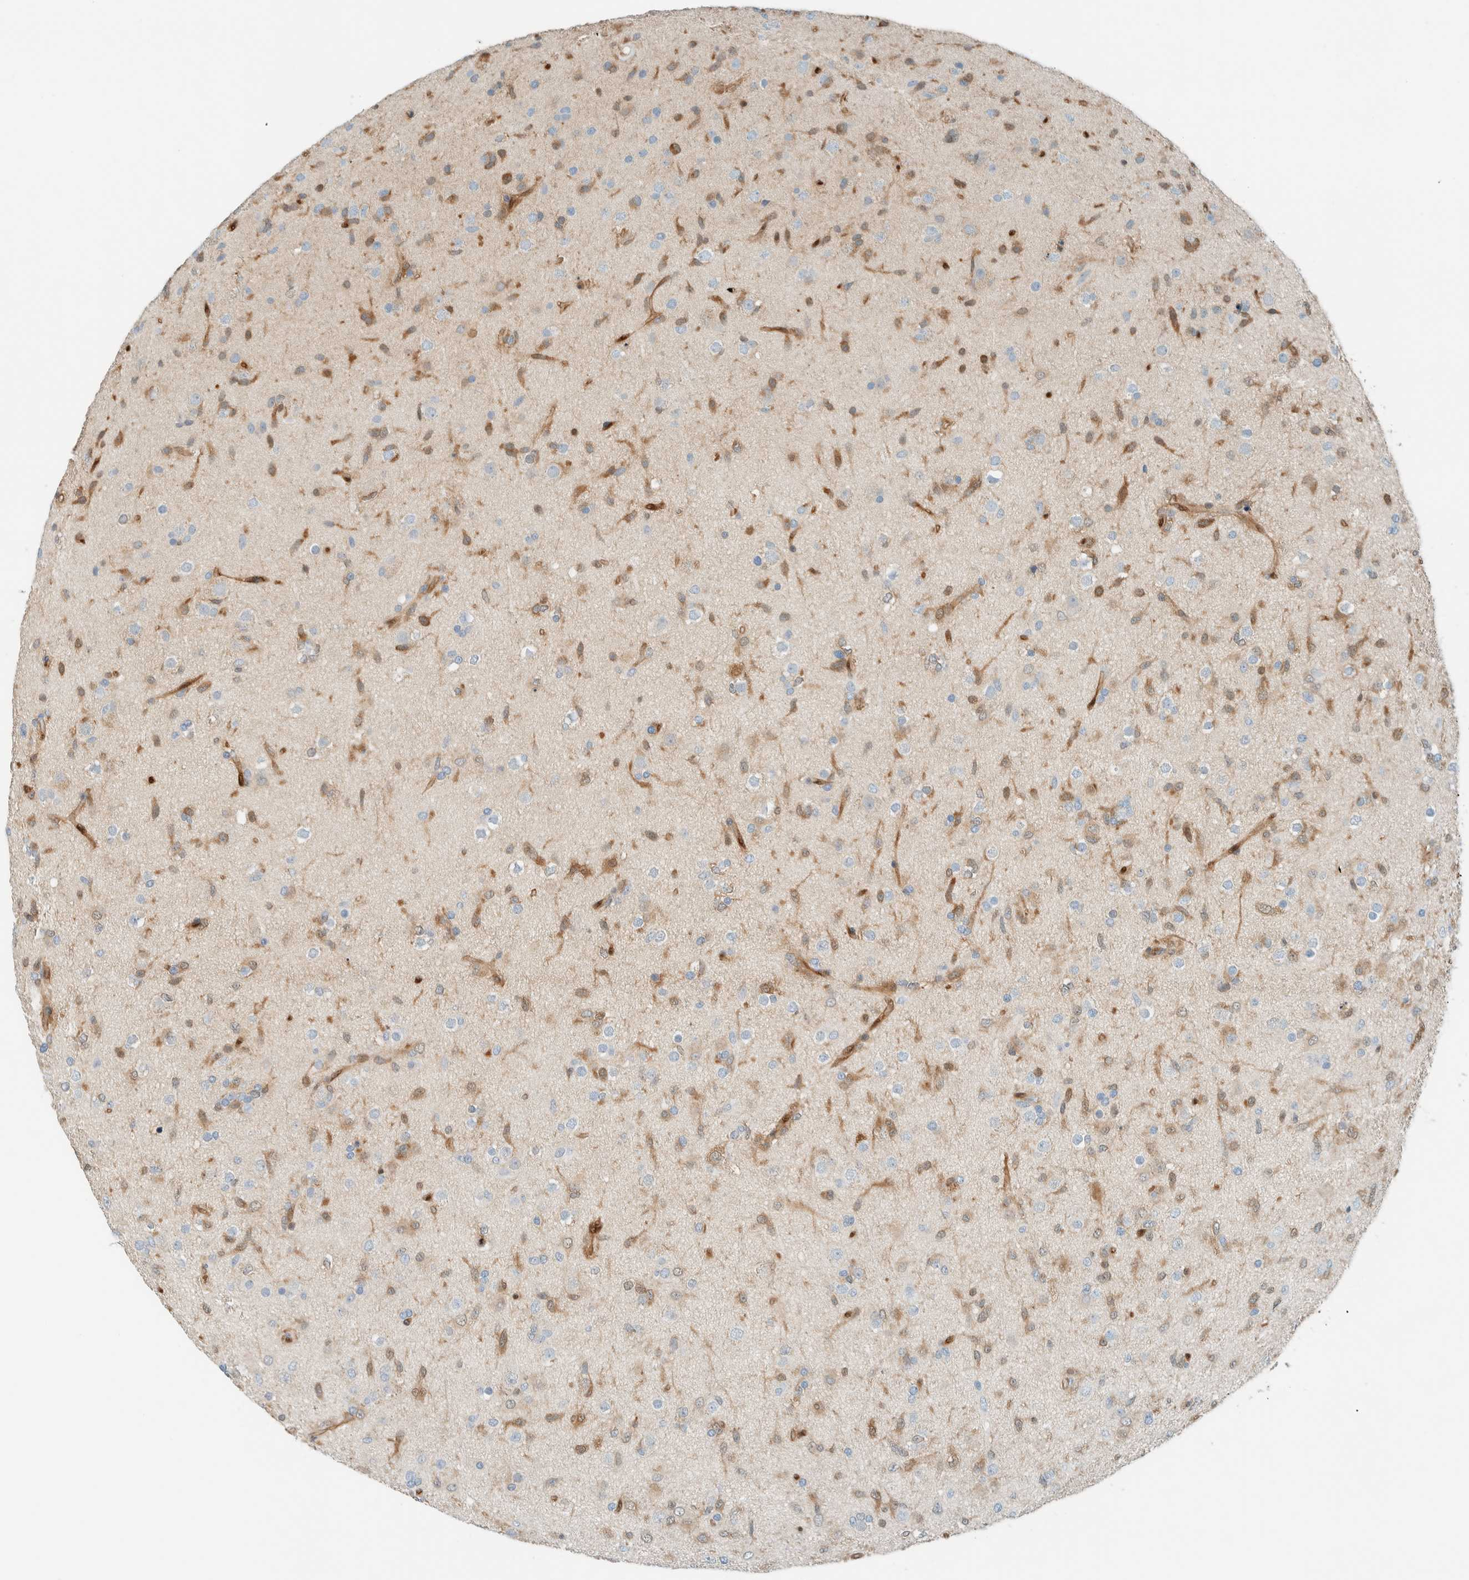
{"staining": {"intensity": "negative", "quantity": "none", "location": "none"}, "tissue": "glioma", "cell_type": "Tumor cells", "image_type": "cancer", "snomed": [{"axis": "morphology", "description": "Glioma, malignant, Low grade"}, {"axis": "topography", "description": "Brain"}], "caption": "High power microscopy histopathology image of an IHC histopathology image of malignant low-grade glioma, revealing no significant expression in tumor cells.", "gene": "NXN", "patient": {"sex": "male", "age": 65}}